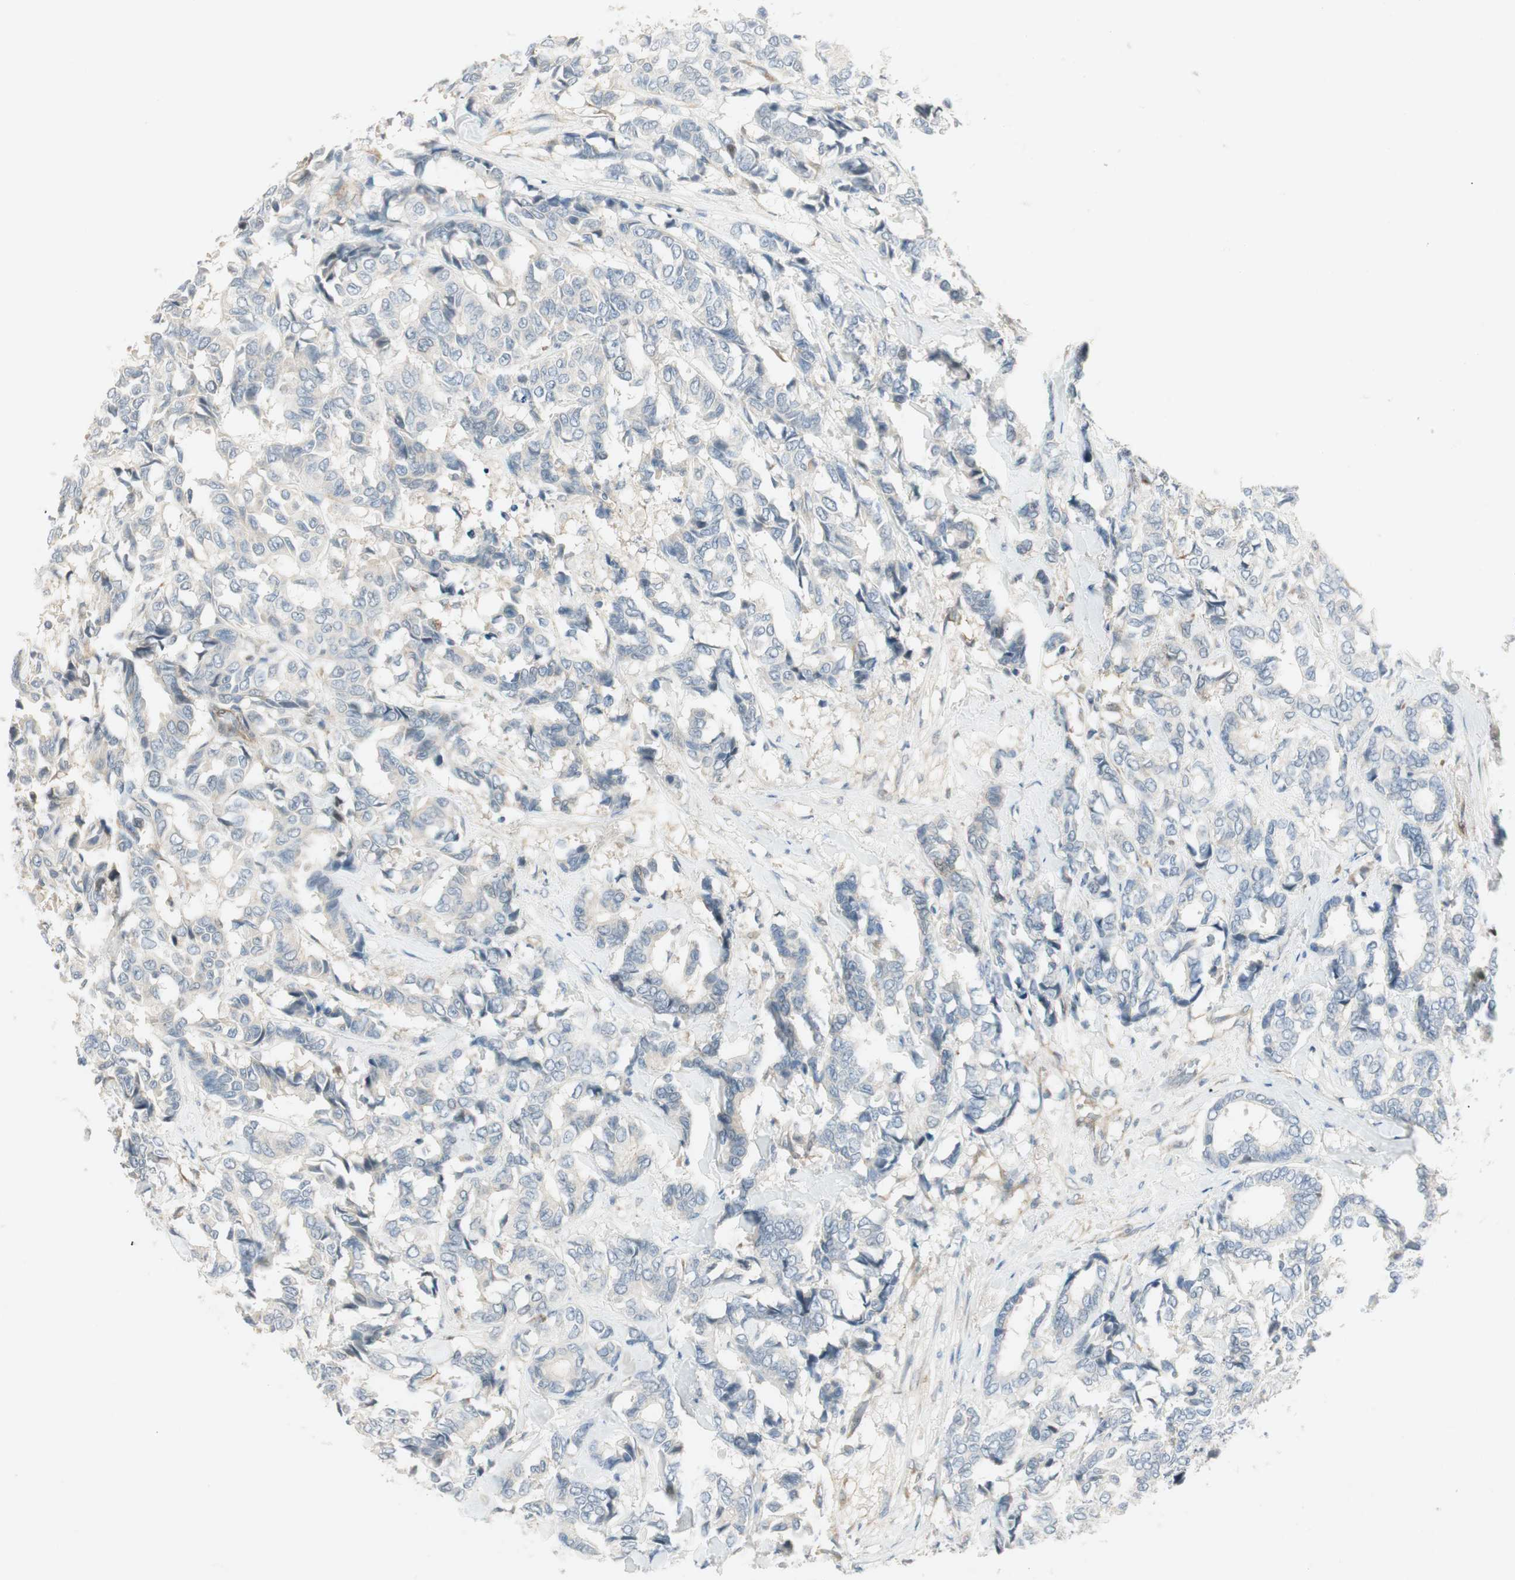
{"staining": {"intensity": "negative", "quantity": "none", "location": "none"}, "tissue": "breast cancer", "cell_type": "Tumor cells", "image_type": "cancer", "snomed": [{"axis": "morphology", "description": "Duct carcinoma"}, {"axis": "topography", "description": "Breast"}], "caption": "The photomicrograph reveals no significant staining in tumor cells of breast infiltrating ductal carcinoma.", "gene": "STON1-GTF2A1L", "patient": {"sex": "female", "age": 87}}